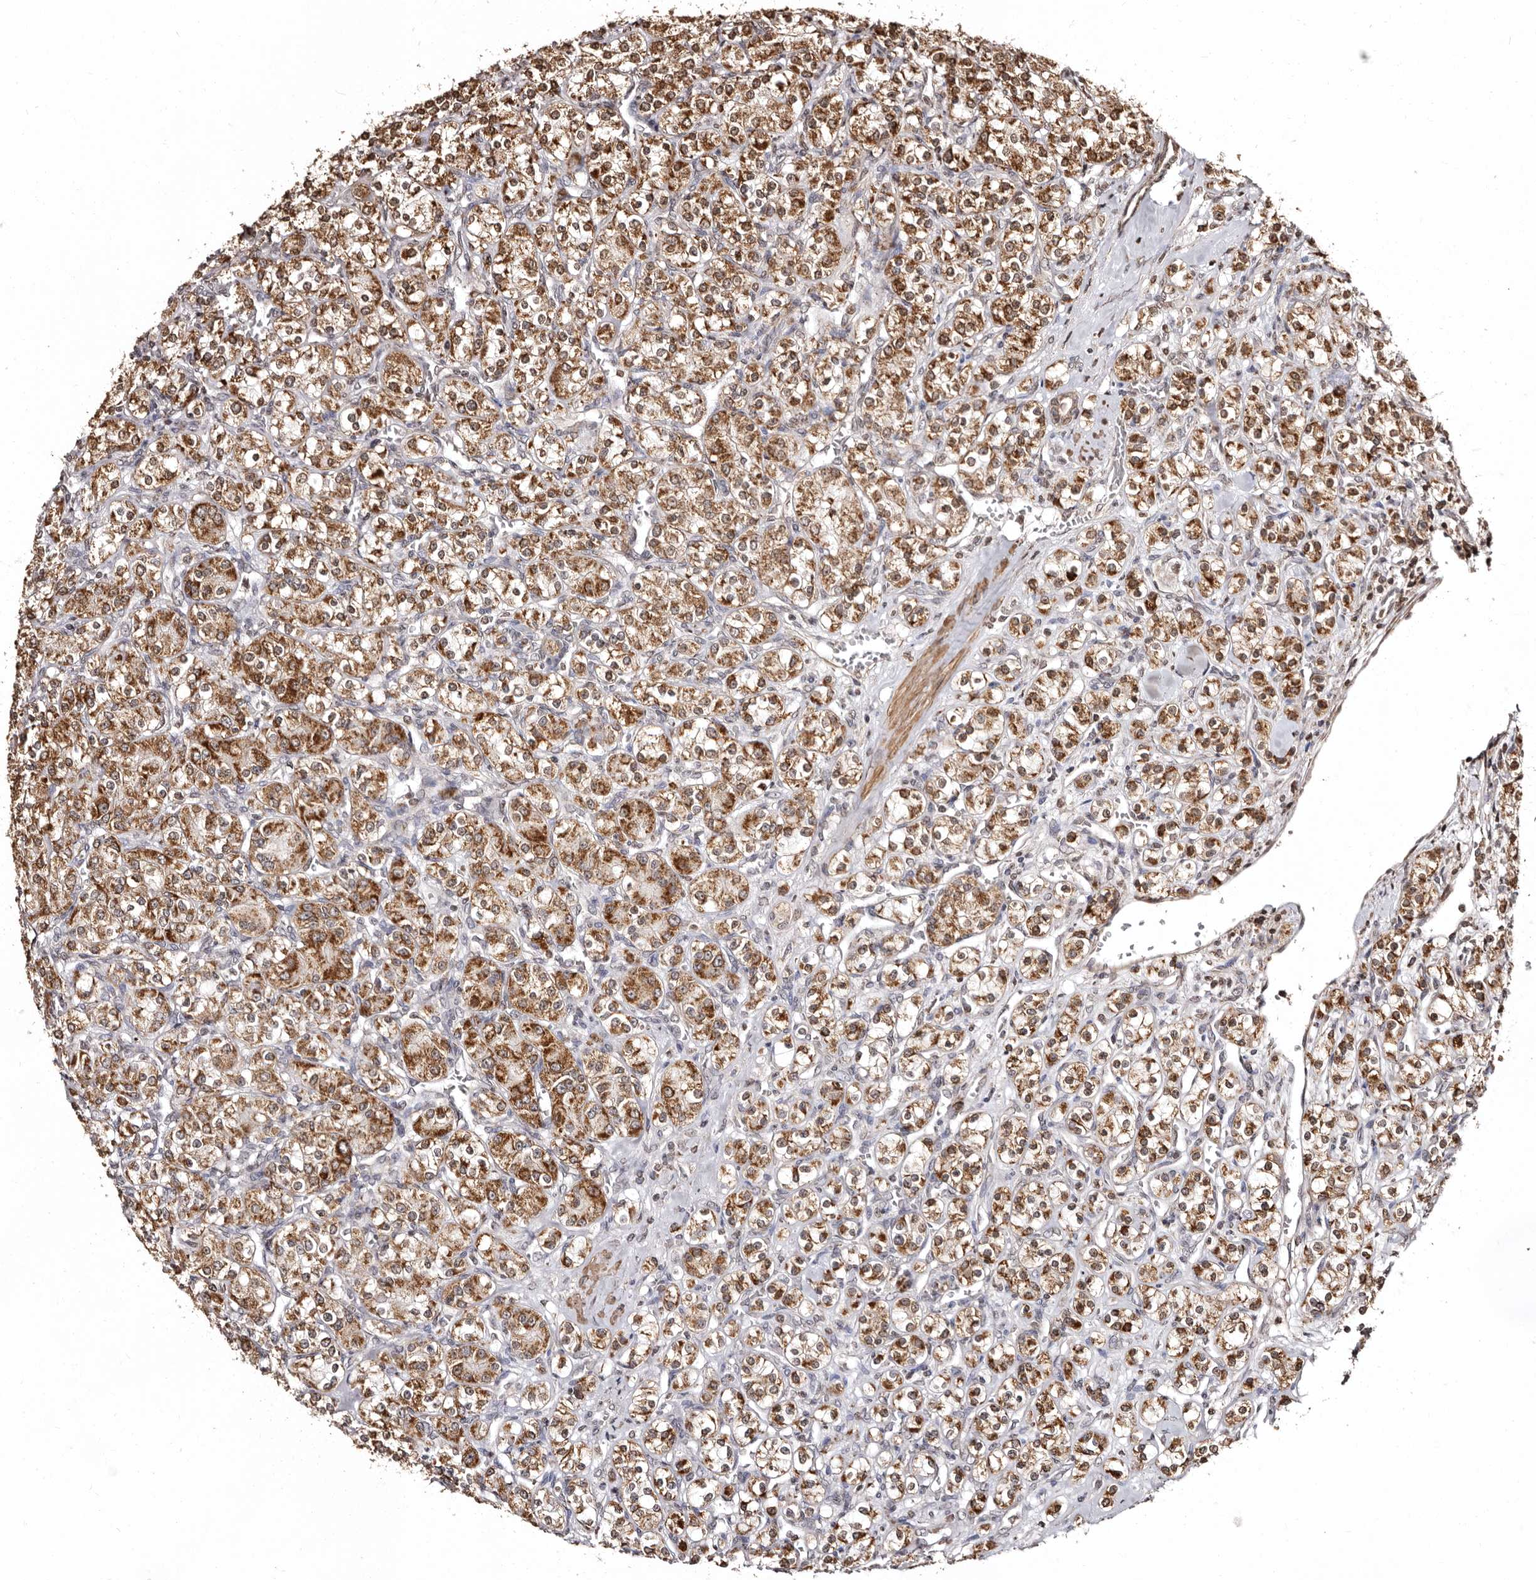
{"staining": {"intensity": "strong", "quantity": ">75%", "location": "cytoplasmic/membranous"}, "tissue": "renal cancer", "cell_type": "Tumor cells", "image_type": "cancer", "snomed": [{"axis": "morphology", "description": "Adenocarcinoma, NOS"}, {"axis": "topography", "description": "Kidney"}], "caption": "The micrograph demonstrates staining of renal cancer (adenocarcinoma), revealing strong cytoplasmic/membranous protein staining (brown color) within tumor cells.", "gene": "CCDC190", "patient": {"sex": "male", "age": 77}}